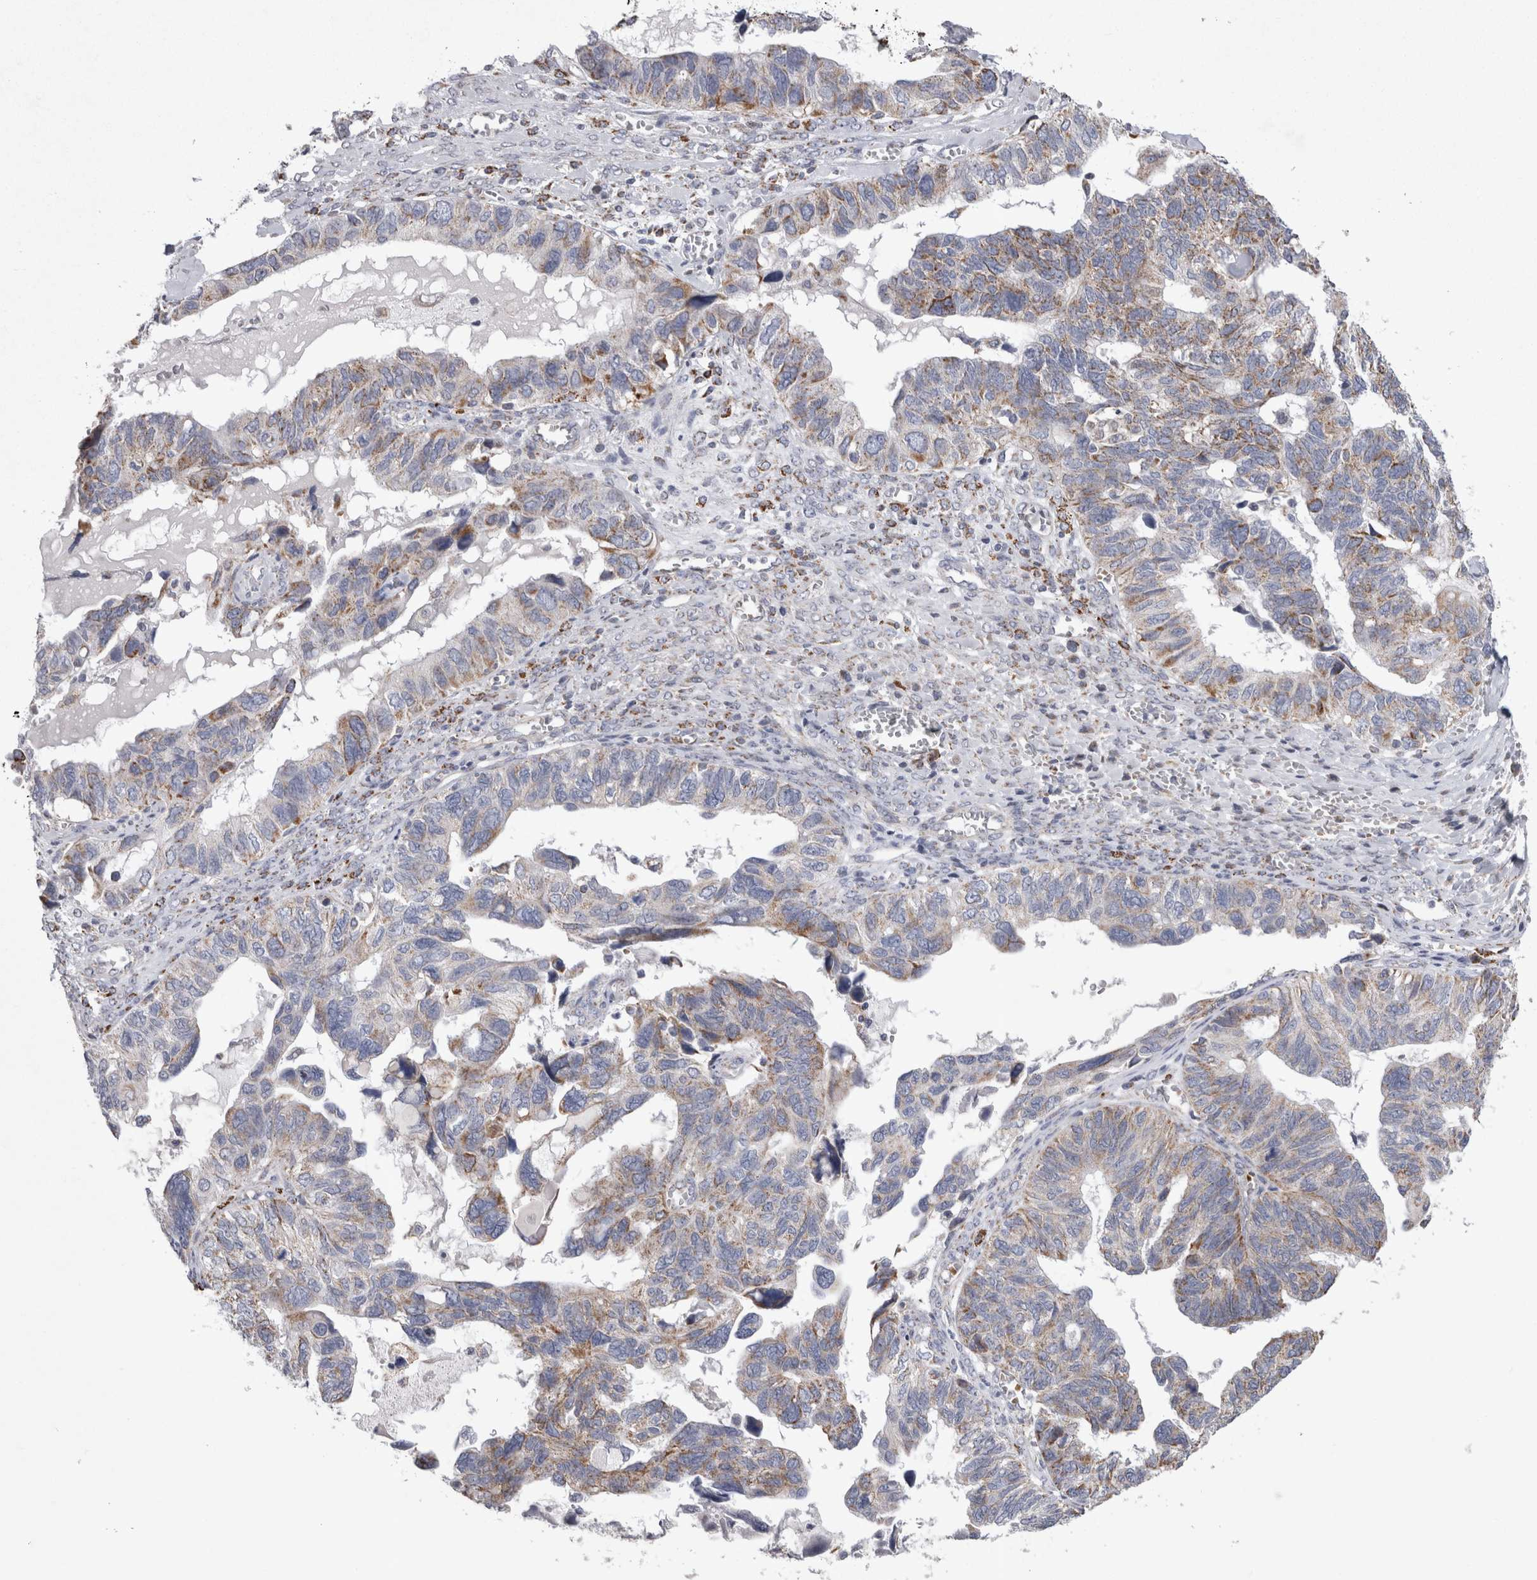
{"staining": {"intensity": "moderate", "quantity": ">75%", "location": "cytoplasmic/membranous"}, "tissue": "ovarian cancer", "cell_type": "Tumor cells", "image_type": "cancer", "snomed": [{"axis": "morphology", "description": "Cystadenocarcinoma, serous, NOS"}, {"axis": "topography", "description": "Ovary"}], "caption": "Protein analysis of ovarian cancer (serous cystadenocarcinoma) tissue exhibits moderate cytoplasmic/membranous positivity in approximately >75% of tumor cells.", "gene": "HDHD3", "patient": {"sex": "female", "age": 79}}